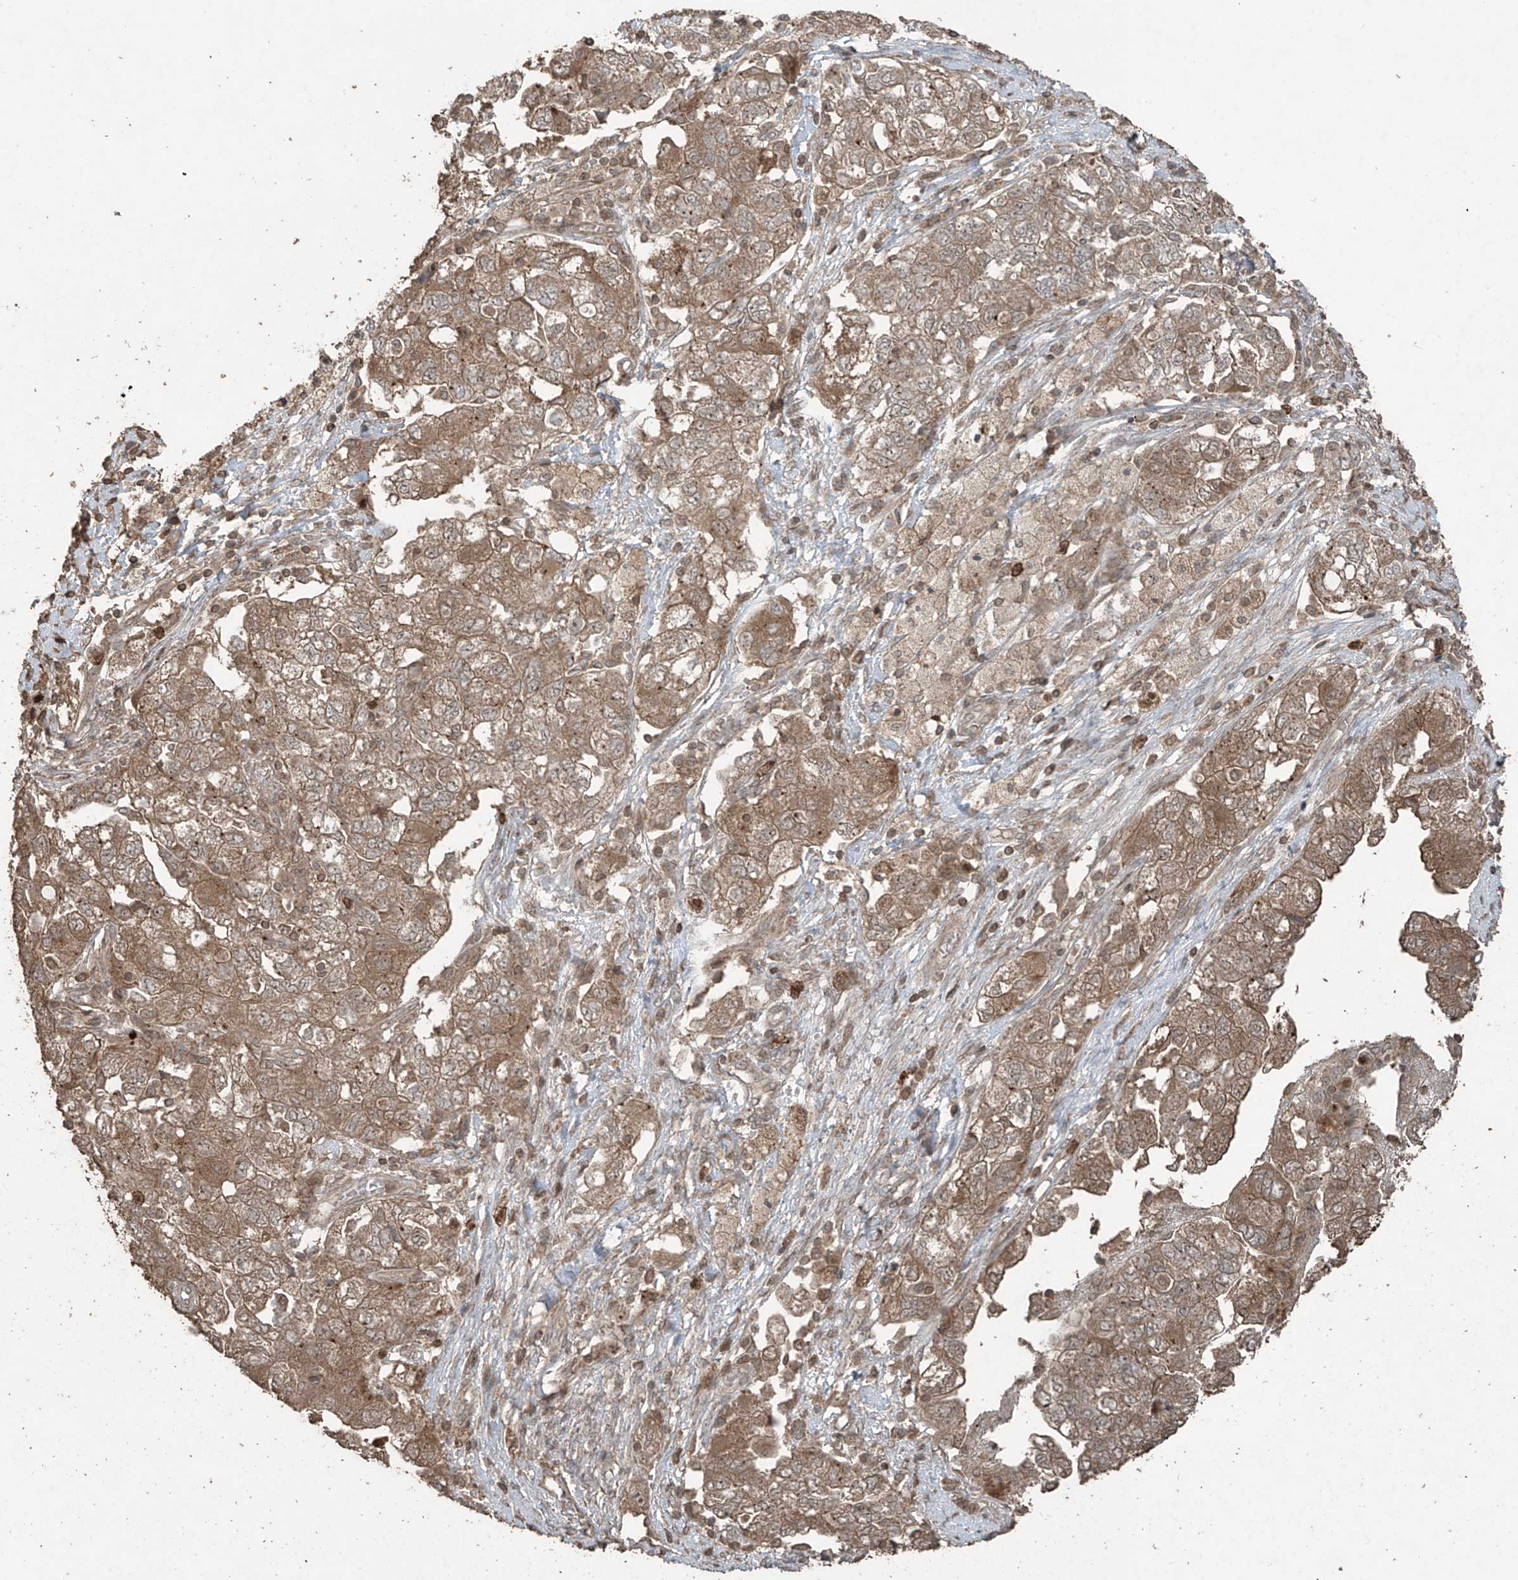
{"staining": {"intensity": "moderate", "quantity": ">75%", "location": "cytoplasmic/membranous"}, "tissue": "ovarian cancer", "cell_type": "Tumor cells", "image_type": "cancer", "snomed": [{"axis": "morphology", "description": "Carcinoma, NOS"}, {"axis": "morphology", "description": "Cystadenocarcinoma, serous, NOS"}, {"axis": "topography", "description": "Ovary"}], "caption": "Ovarian cancer tissue demonstrates moderate cytoplasmic/membranous positivity in approximately >75% of tumor cells, visualized by immunohistochemistry. The protein of interest is stained brown, and the nuclei are stained in blue (DAB IHC with brightfield microscopy, high magnification).", "gene": "PGPEP1", "patient": {"sex": "female", "age": 69}}